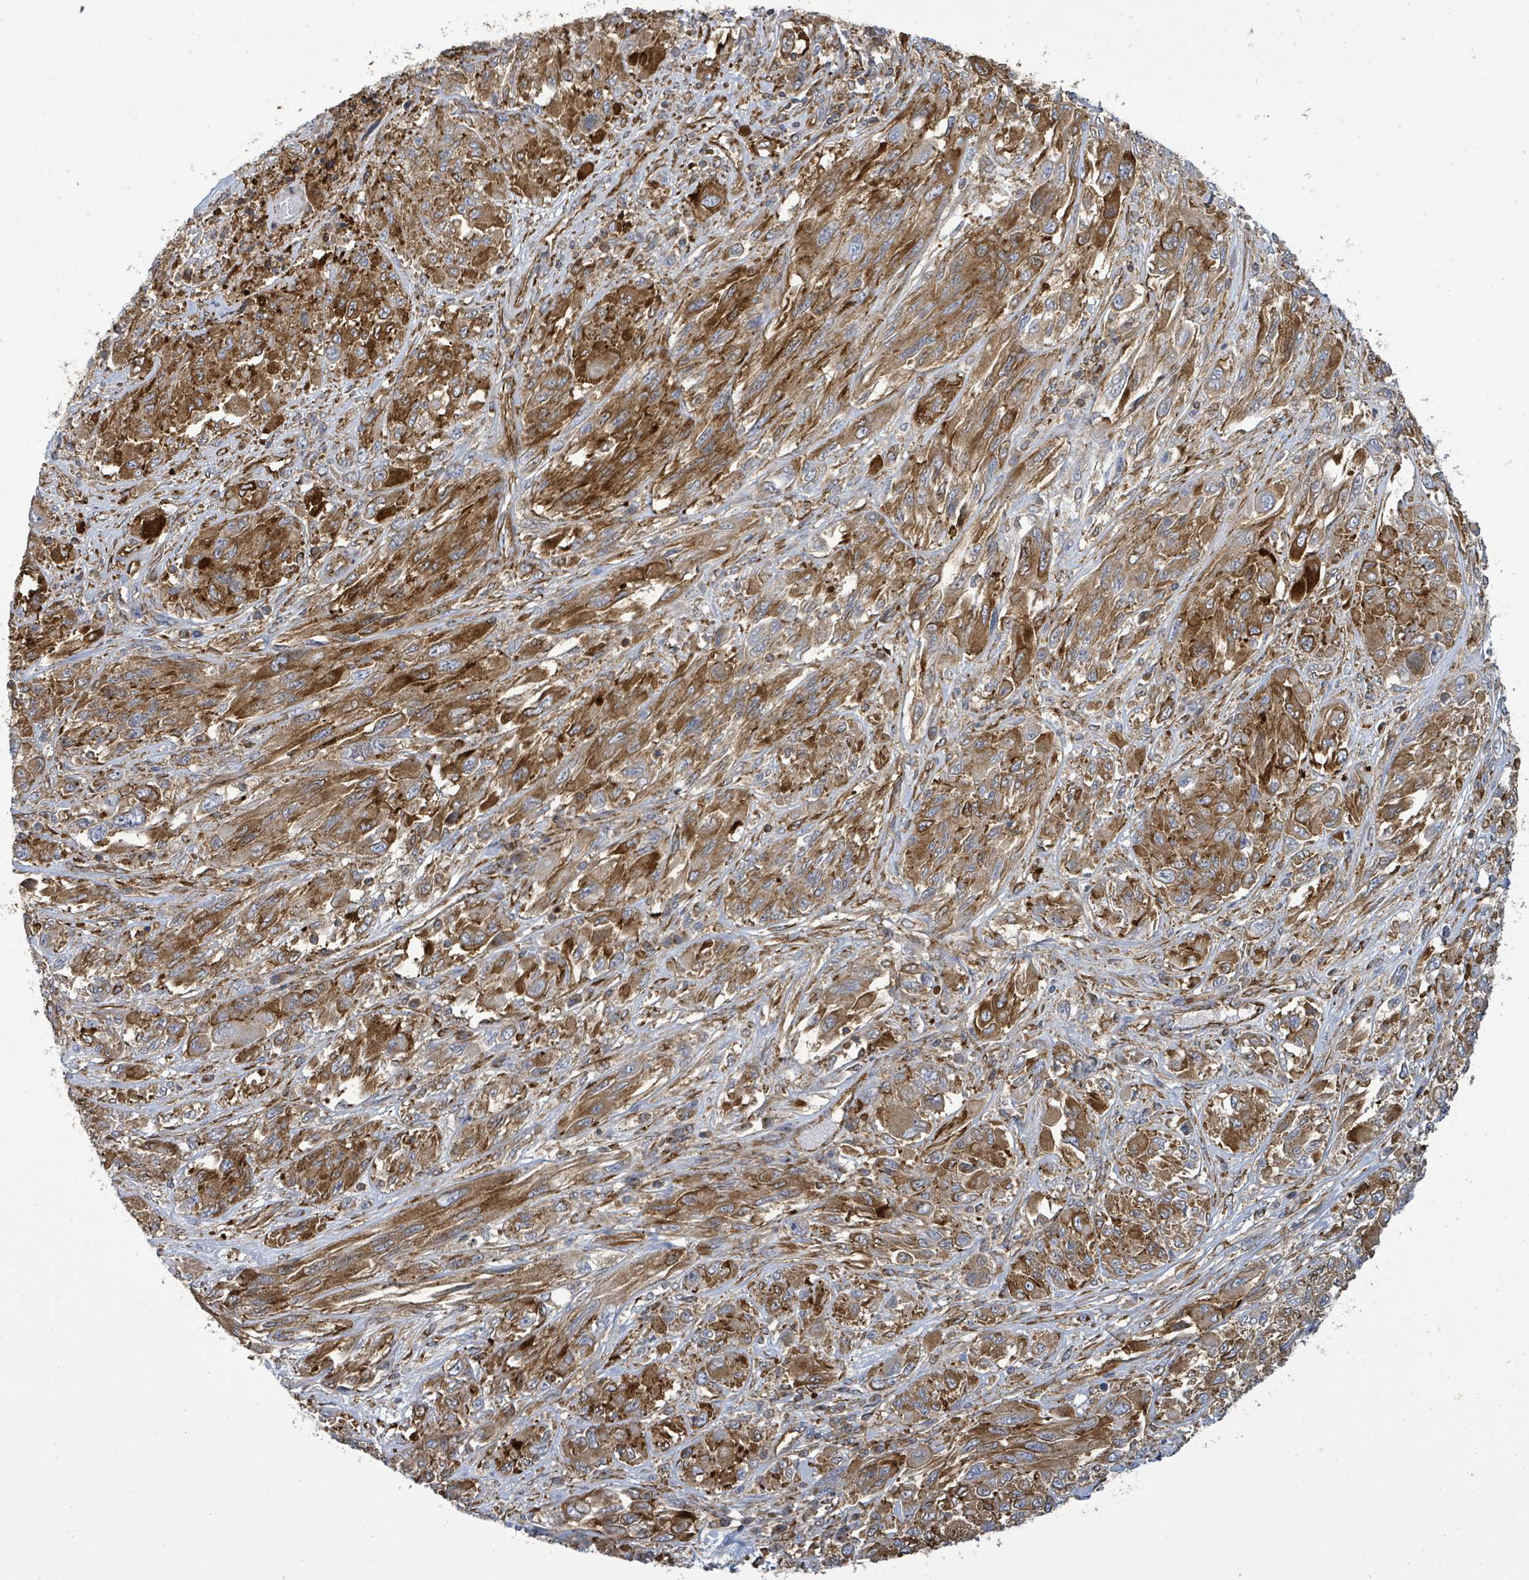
{"staining": {"intensity": "moderate", "quantity": ">75%", "location": "cytoplasmic/membranous"}, "tissue": "melanoma", "cell_type": "Tumor cells", "image_type": "cancer", "snomed": [{"axis": "morphology", "description": "Malignant melanoma, NOS"}, {"axis": "topography", "description": "Skin"}], "caption": "Melanoma stained with a protein marker displays moderate staining in tumor cells.", "gene": "EGFL7", "patient": {"sex": "female", "age": 91}}